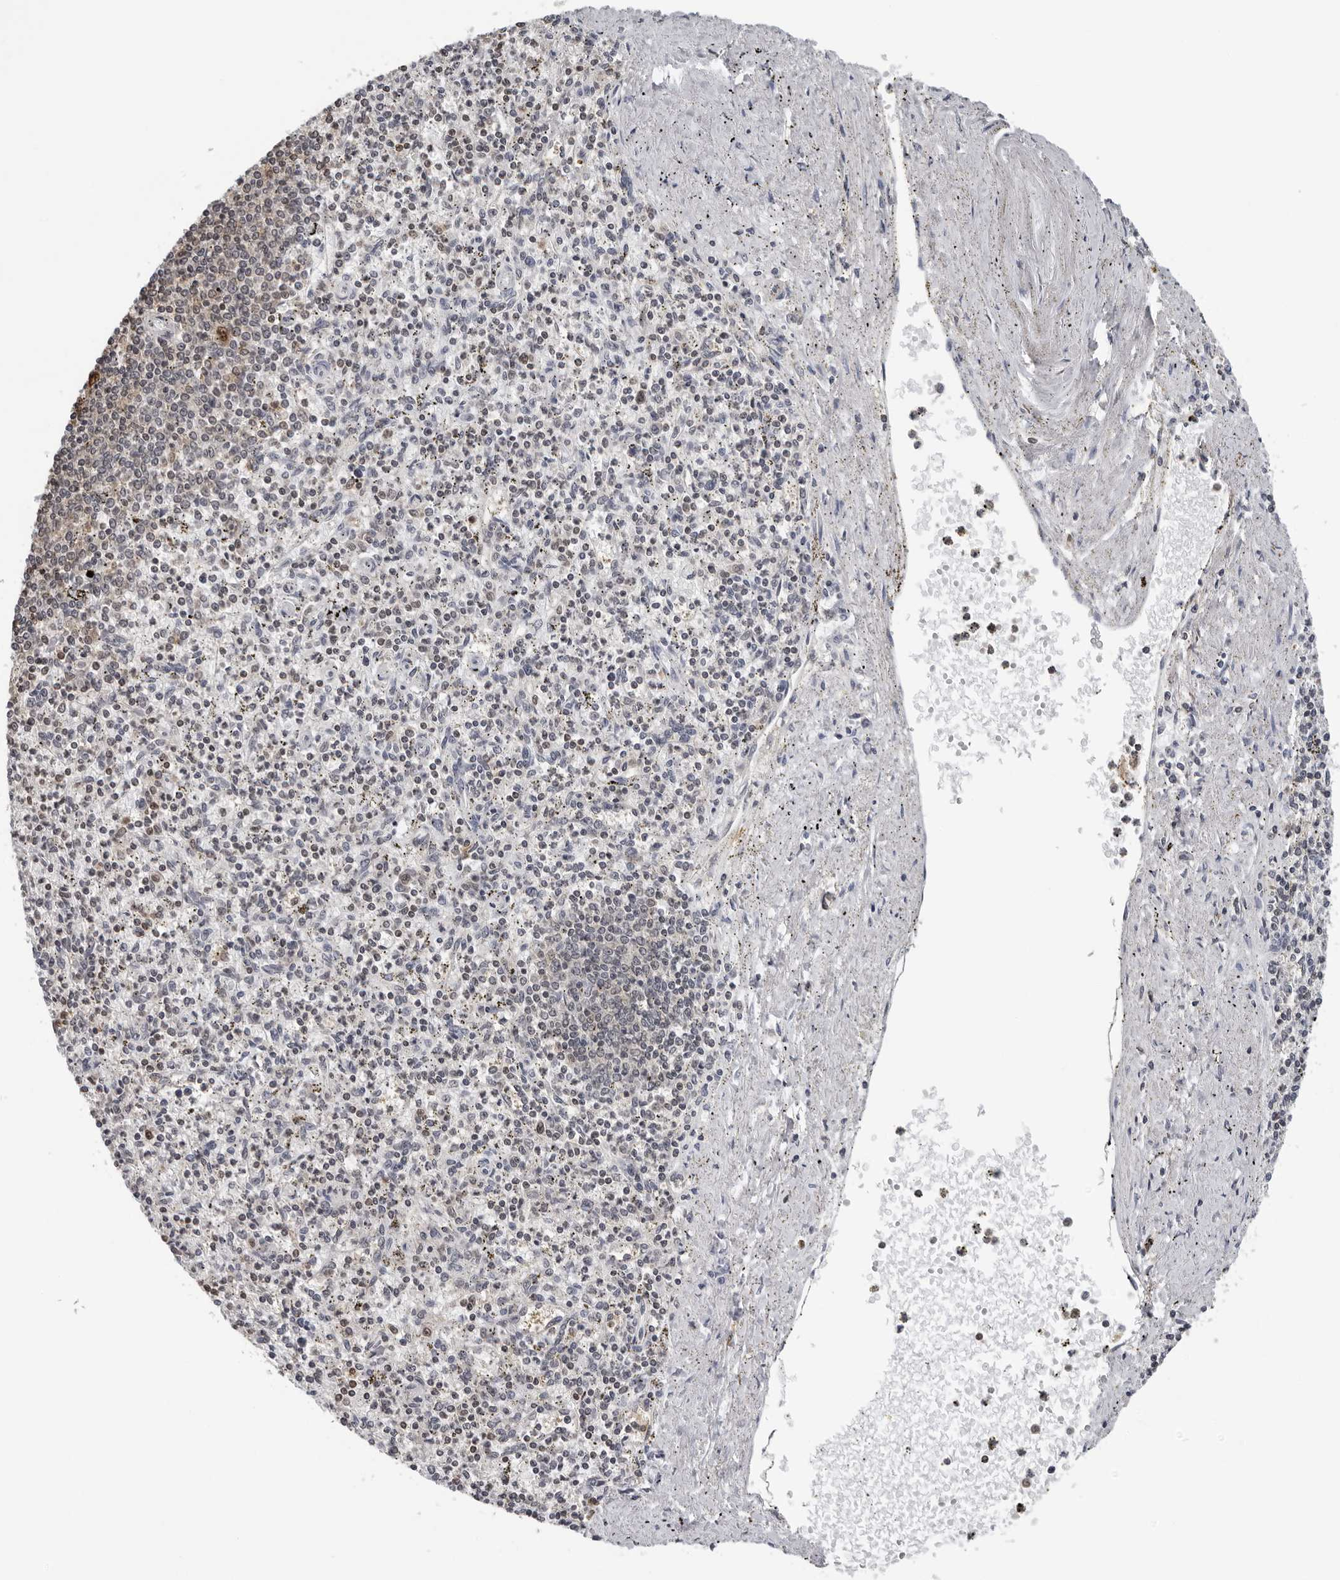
{"staining": {"intensity": "weak", "quantity": "<25%", "location": "cytoplasmic/membranous"}, "tissue": "spleen", "cell_type": "Cells in red pulp", "image_type": "normal", "snomed": [{"axis": "morphology", "description": "Normal tissue, NOS"}, {"axis": "topography", "description": "Spleen"}], "caption": "Histopathology image shows no significant protein staining in cells in red pulp of normal spleen.", "gene": "HSPH1", "patient": {"sex": "male", "age": 72}}